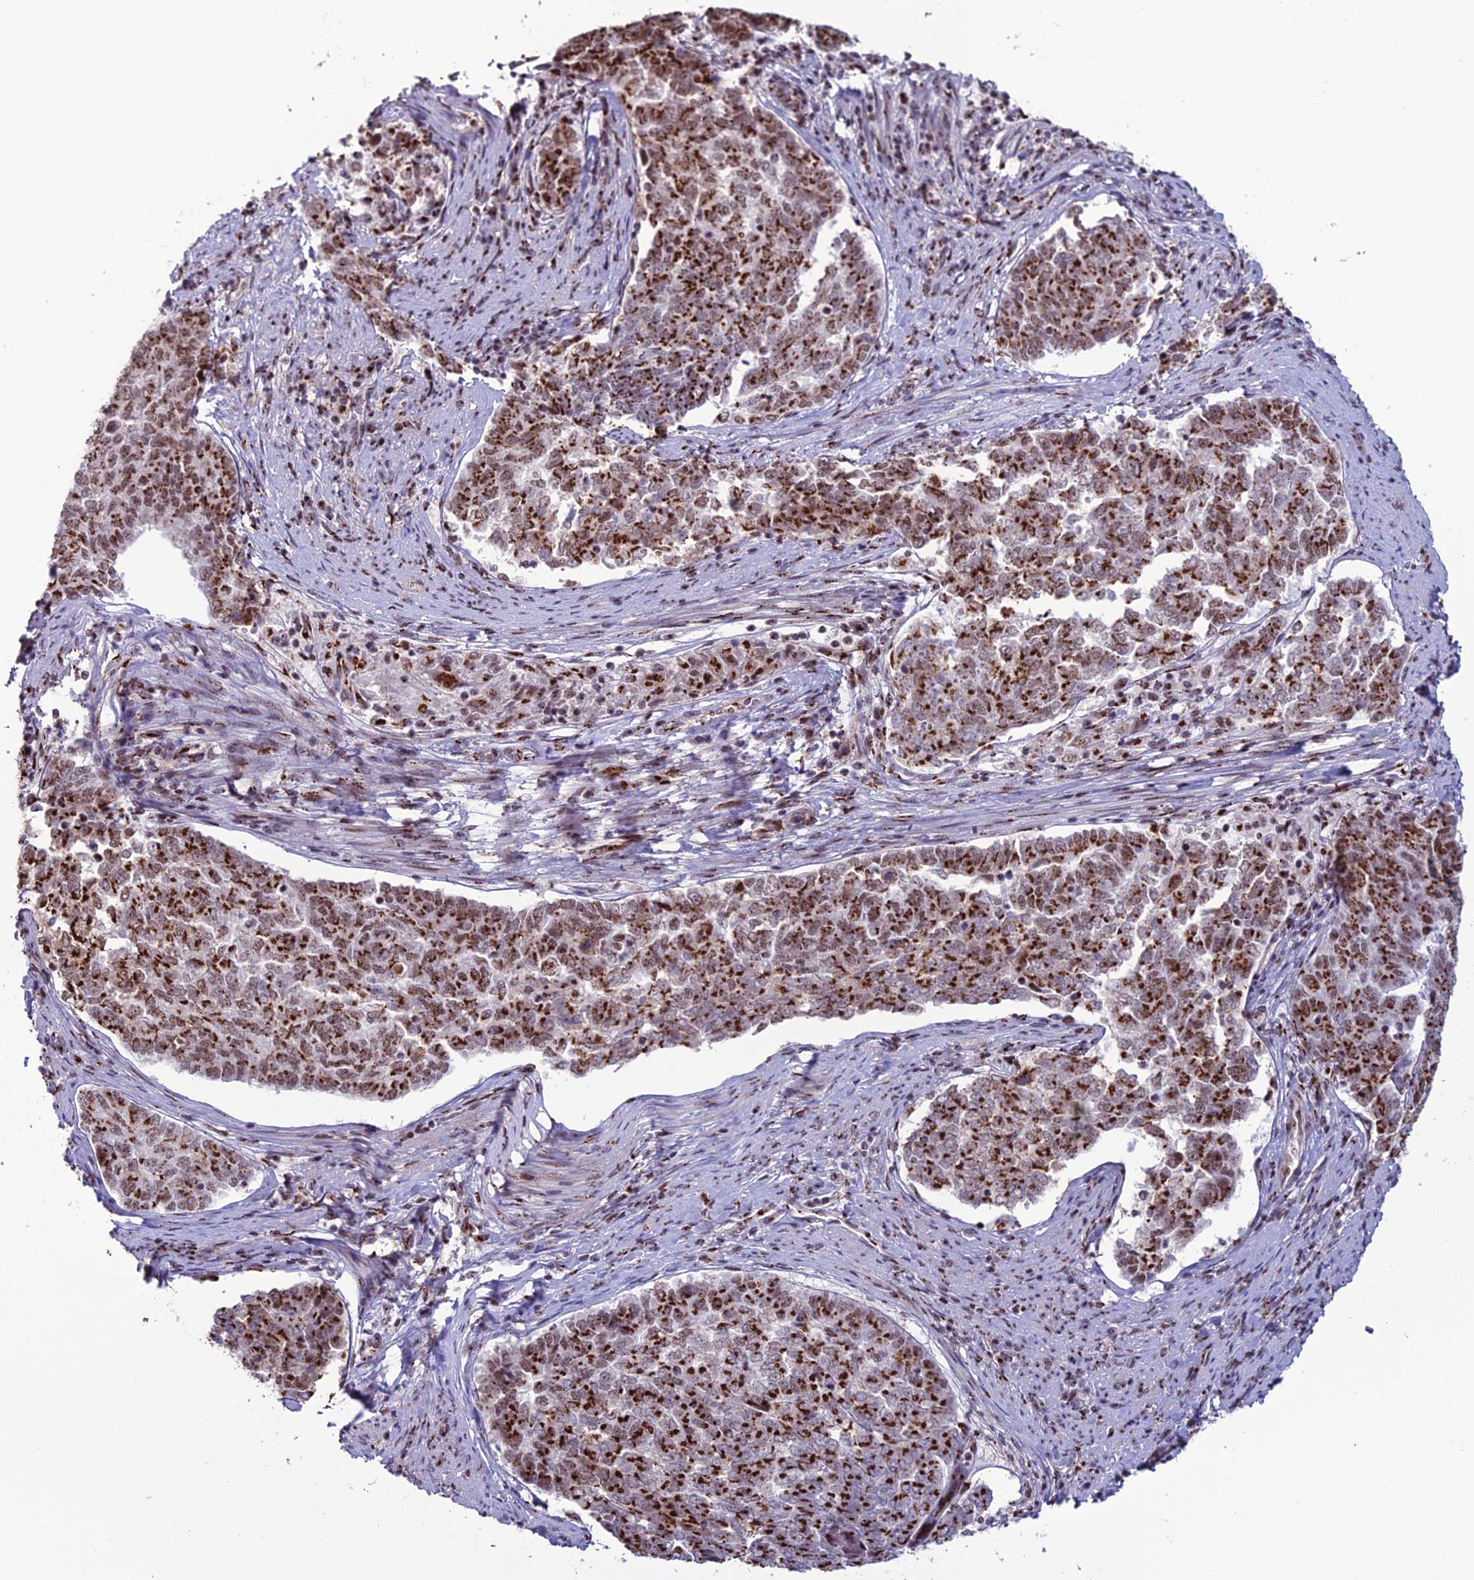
{"staining": {"intensity": "strong", "quantity": ">75%", "location": "cytoplasmic/membranous,nuclear"}, "tissue": "endometrial cancer", "cell_type": "Tumor cells", "image_type": "cancer", "snomed": [{"axis": "morphology", "description": "Adenocarcinoma, NOS"}, {"axis": "topography", "description": "Endometrium"}], "caption": "Protein analysis of adenocarcinoma (endometrial) tissue demonstrates strong cytoplasmic/membranous and nuclear positivity in approximately >75% of tumor cells.", "gene": "PLEKHA4", "patient": {"sex": "female", "age": 80}}